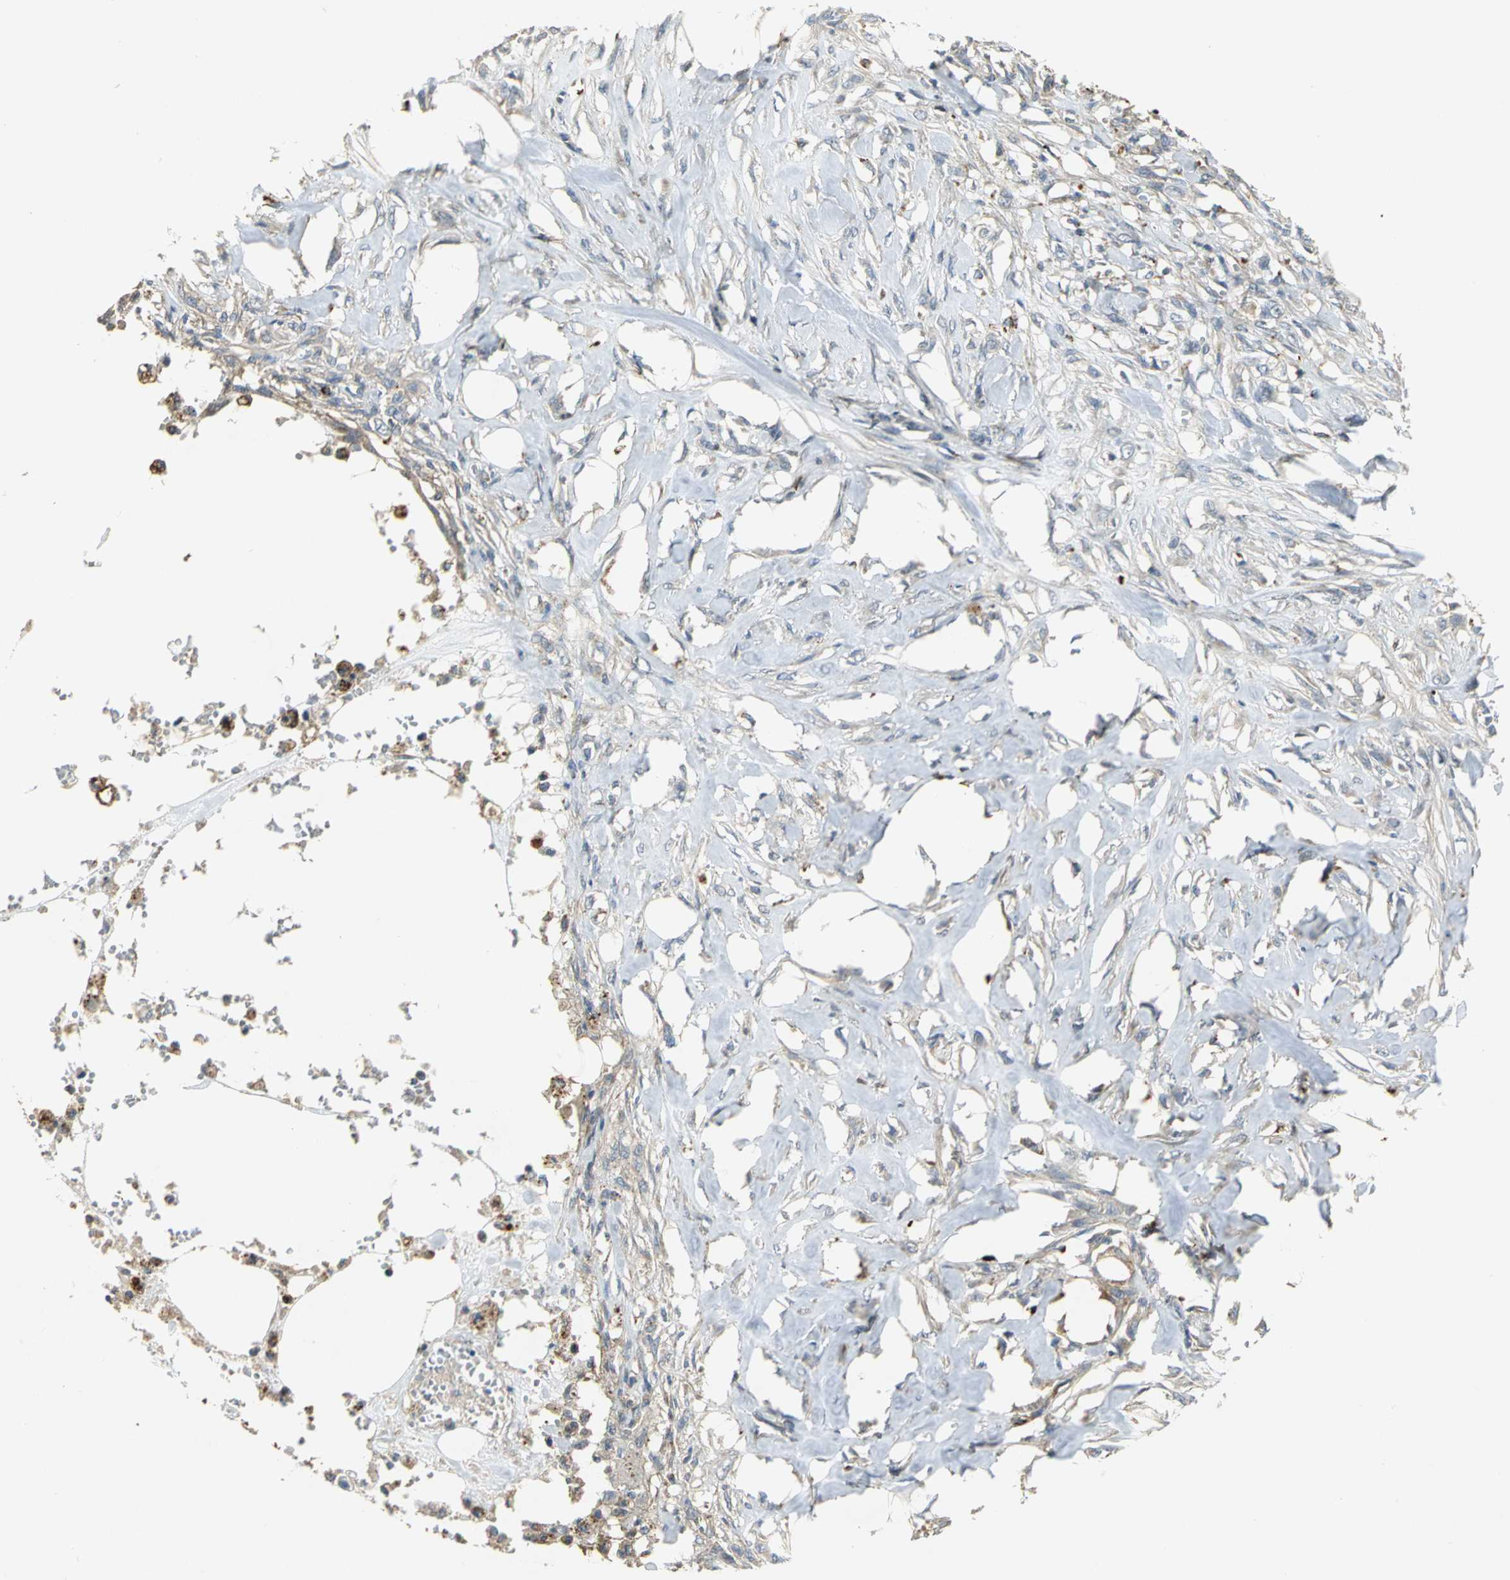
{"staining": {"intensity": "weak", "quantity": "25%-75%", "location": "cytoplasmic/membranous"}, "tissue": "skin cancer", "cell_type": "Tumor cells", "image_type": "cancer", "snomed": [{"axis": "morphology", "description": "Normal tissue, NOS"}, {"axis": "morphology", "description": "Squamous cell carcinoma, NOS"}, {"axis": "topography", "description": "Skin"}], "caption": "A photomicrograph of human squamous cell carcinoma (skin) stained for a protein exhibits weak cytoplasmic/membranous brown staining in tumor cells. Nuclei are stained in blue.", "gene": "IL17RB", "patient": {"sex": "female", "age": 59}}